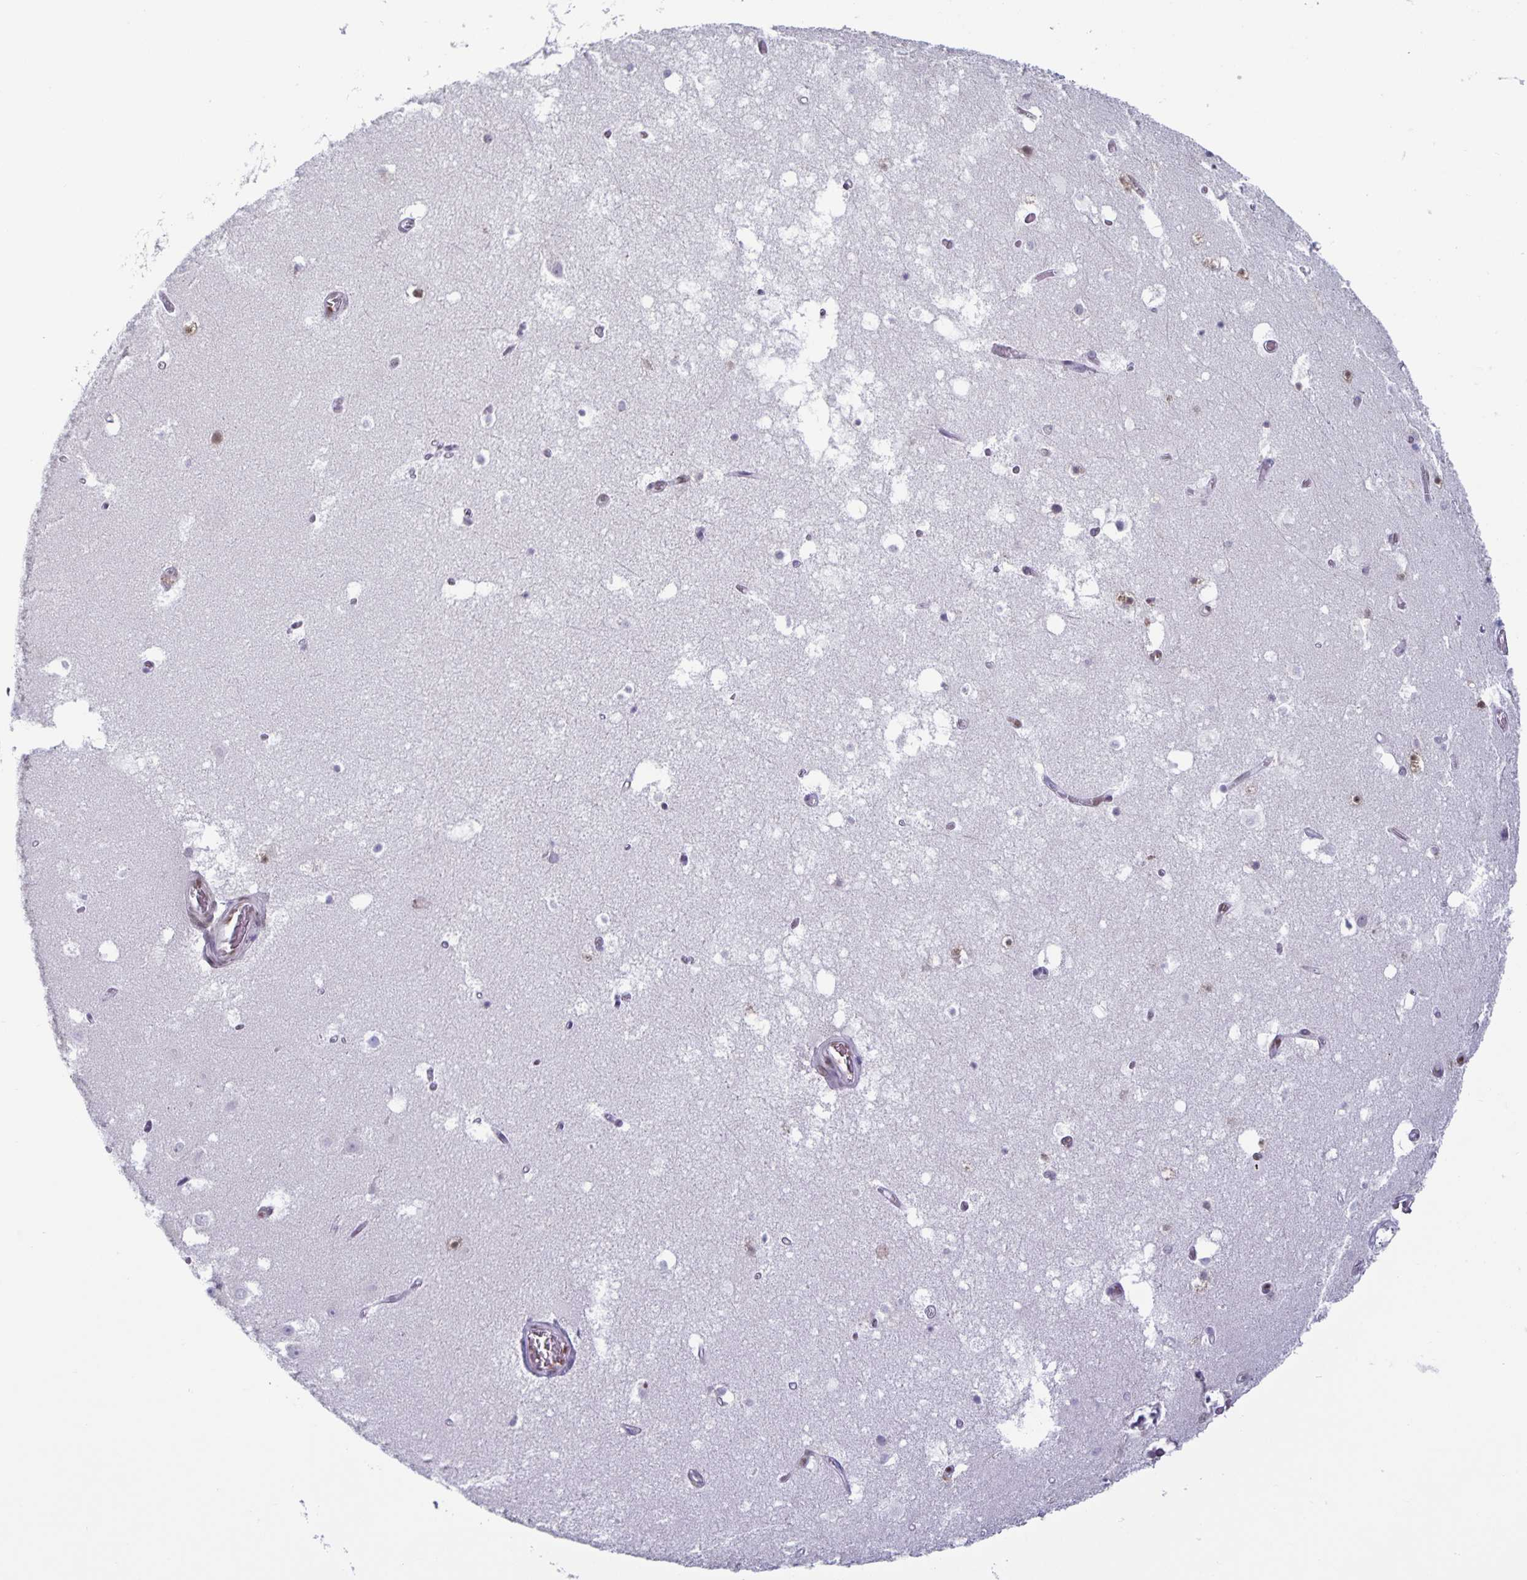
{"staining": {"intensity": "negative", "quantity": "none", "location": "none"}, "tissue": "hippocampus", "cell_type": "Glial cells", "image_type": "normal", "snomed": [{"axis": "morphology", "description": "Normal tissue, NOS"}, {"axis": "topography", "description": "Hippocampus"}], "caption": "Immunohistochemistry of normal hippocampus reveals no expression in glial cells.", "gene": "JUND", "patient": {"sex": "female", "age": 52}}